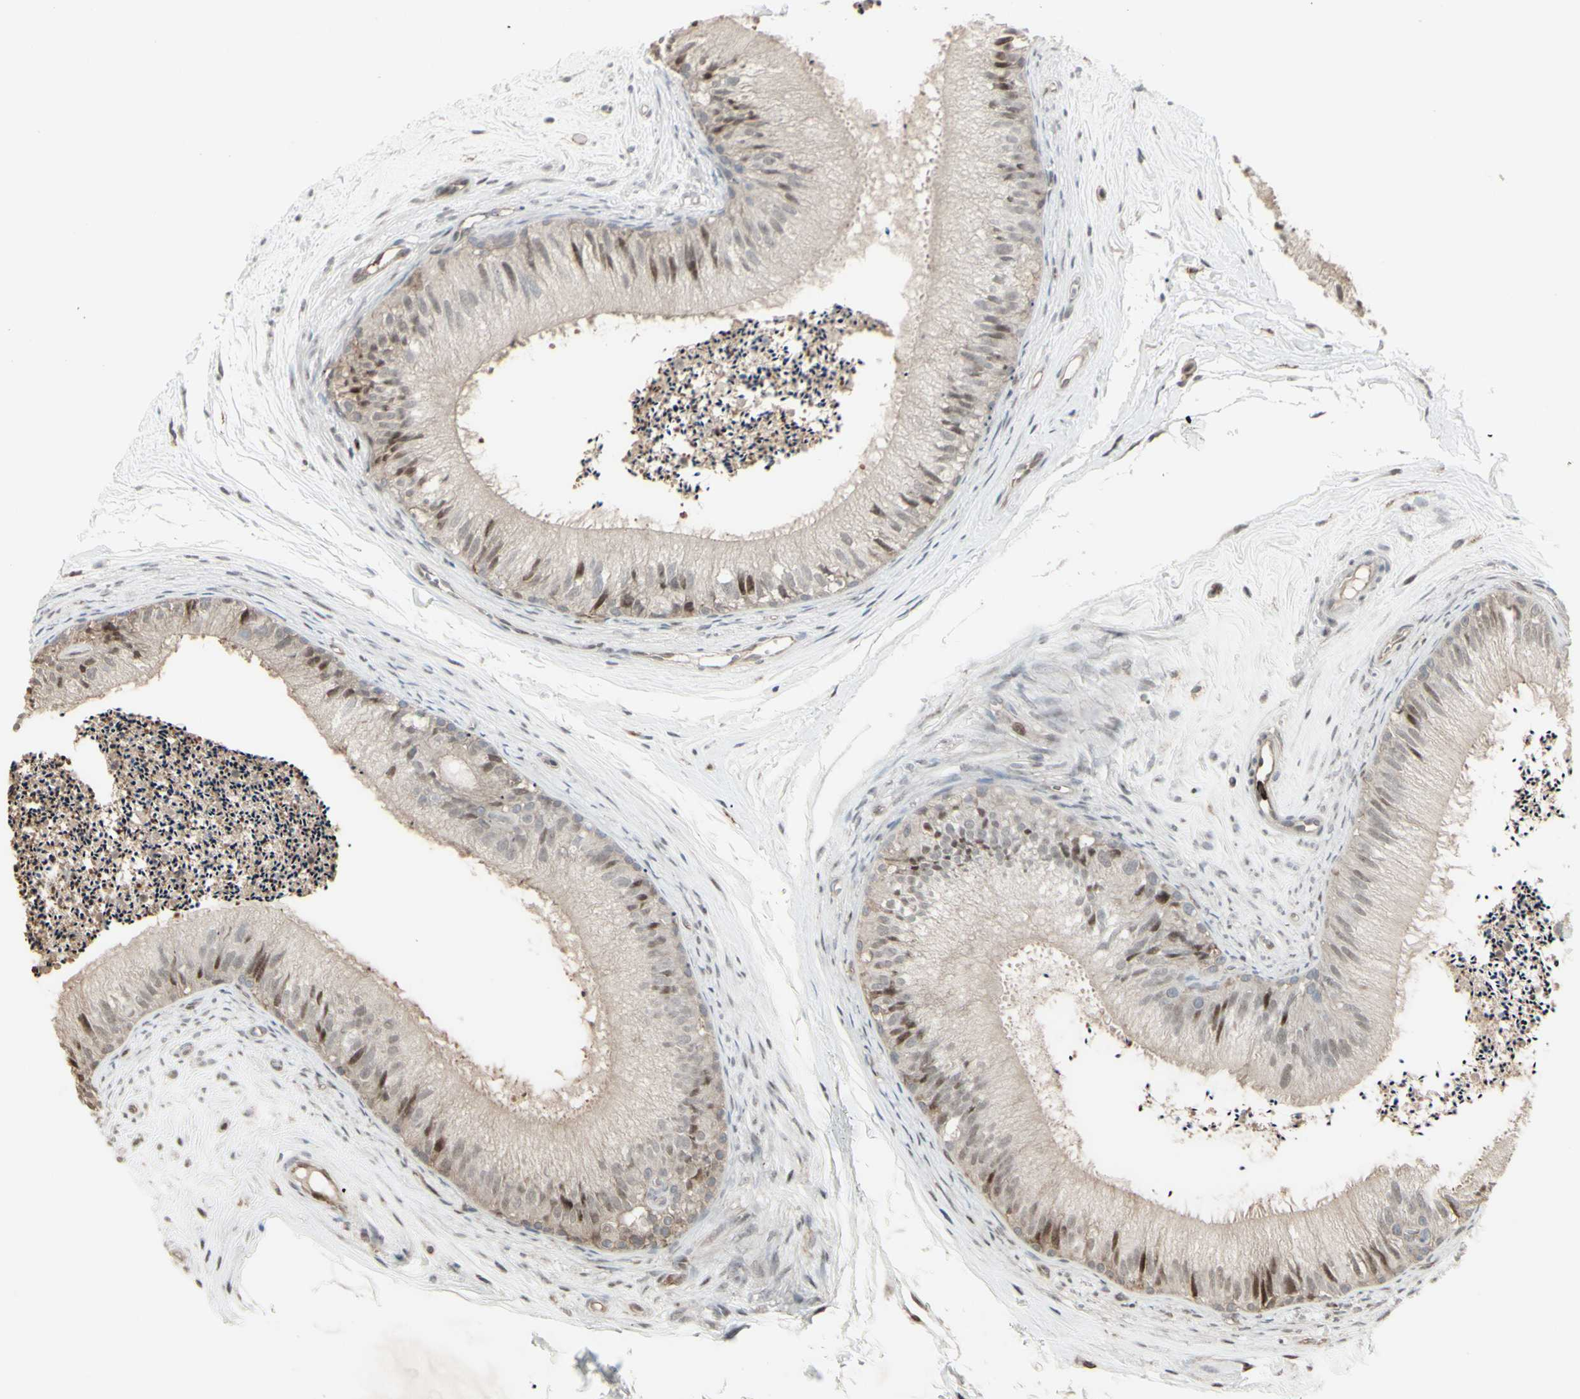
{"staining": {"intensity": "moderate", "quantity": "<25%", "location": "nuclear"}, "tissue": "epididymis", "cell_type": "Glandular cells", "image_type": "normal", "snomed": [{"axis": "morphology", "description": "Normal tissue, NOS"}, {"axis": "topography", "description": "Epididymis"}], "caption": "A high-resolution image shows immunohistochemistry (IHC) staining of normal epididymis, which reveals moderate nuclear staining in about <25% of glandular cells. (DAB IHC, brown staining for protein, blue staining for nuclei).", "gene": "CD33", "patient": {"sex": "male", "age": 56}}